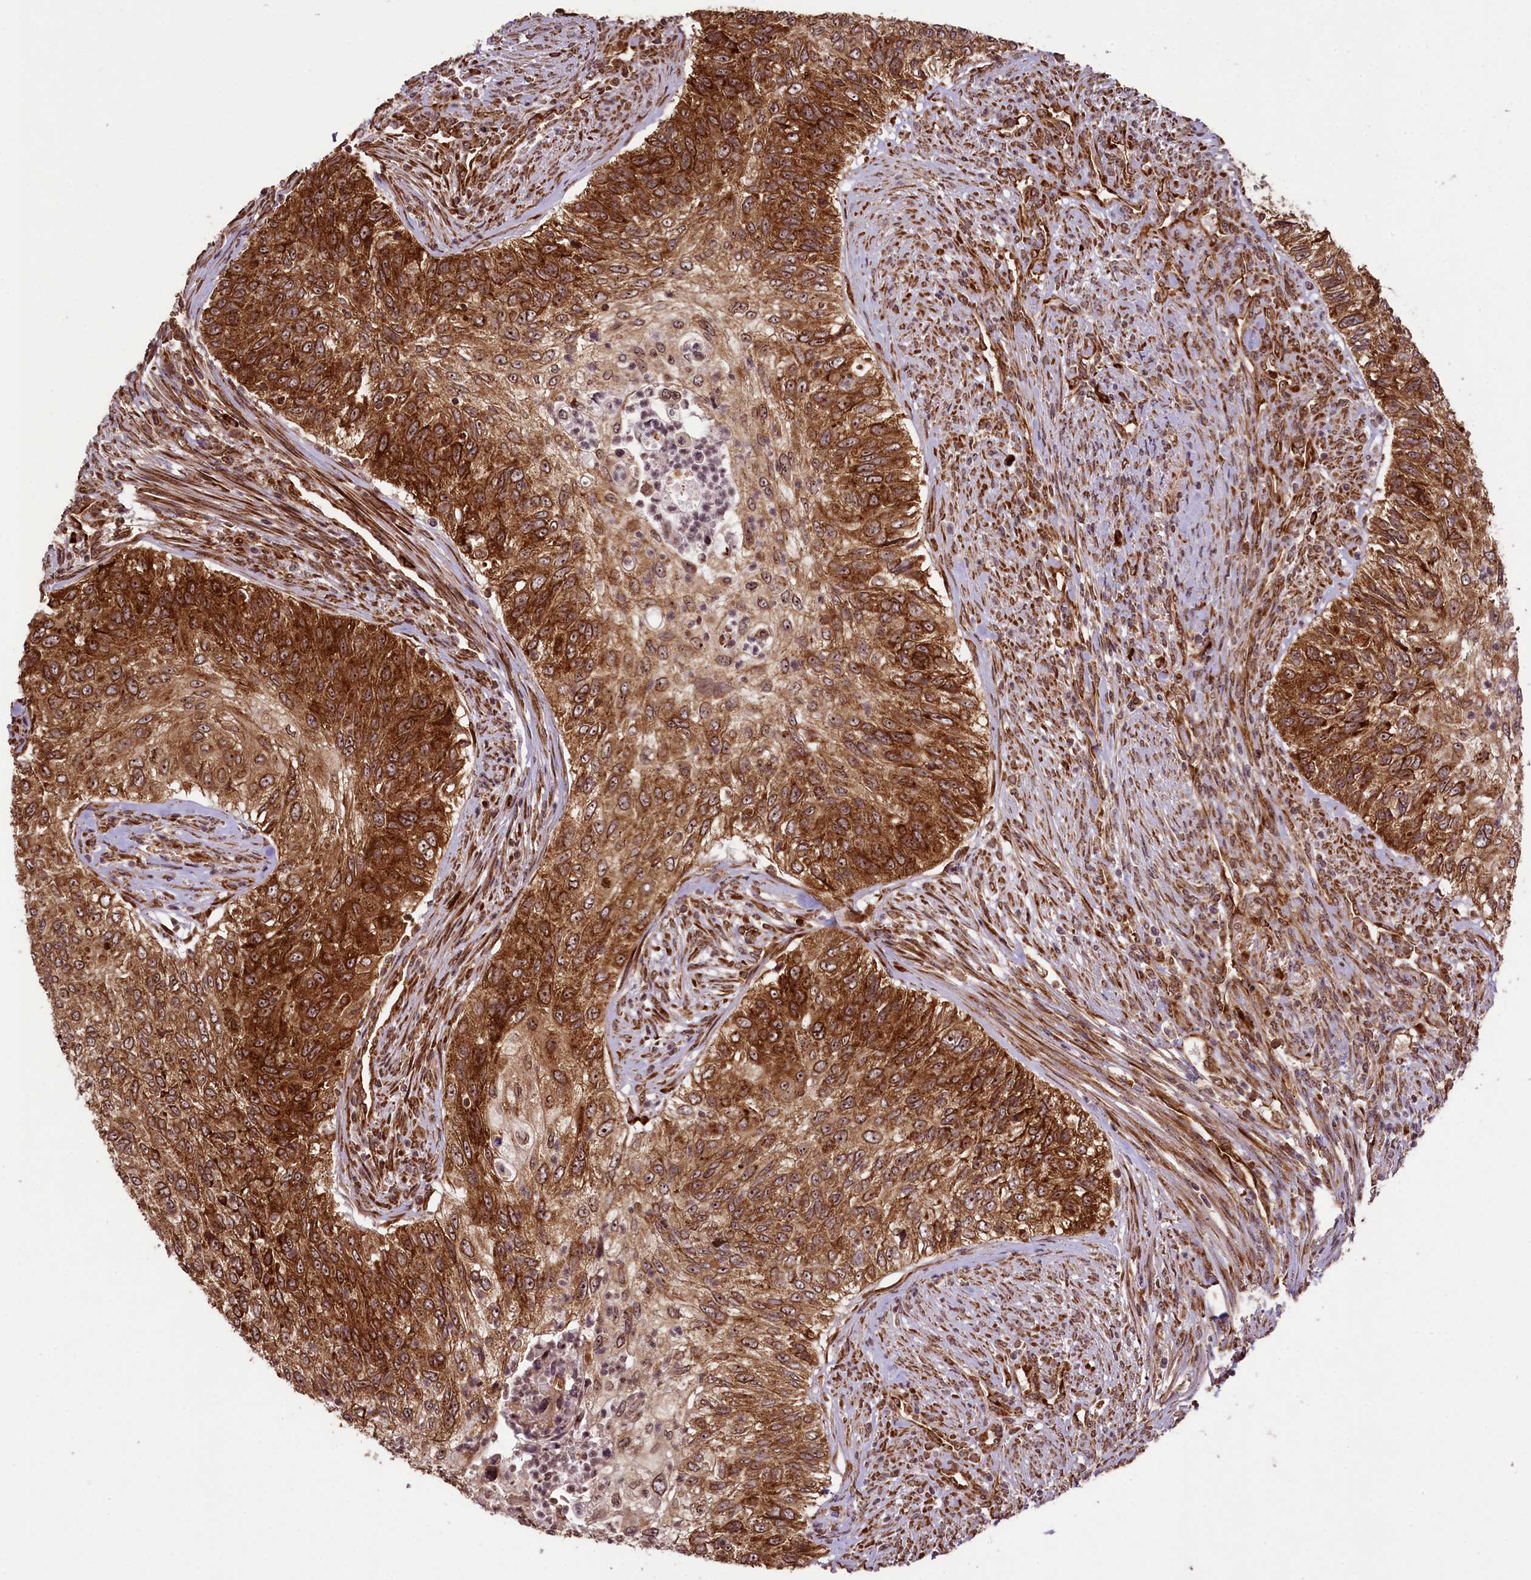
{"staining": {"intensity": "strong", "quantity": ">75%", "location": "cytoplasmic/membranous"}, "tissue": "urothelial cancer", "cell_type": "Tumor cells", "image_type": "cancer", "snomed": [{"axis": "morphology", "description": "Urothelial carcinoma, High grade"}, {"axis": "topography", "description": "Urinary bladder"}], "caption": "This image displays immunohistochemistry staining of human urothelial cancer, with high strong cytoplasmic/membranous positivity in approximately >75% of tumor cells.", "gene": "LARP4", "patient": {"sex": "female", "age": 60}}